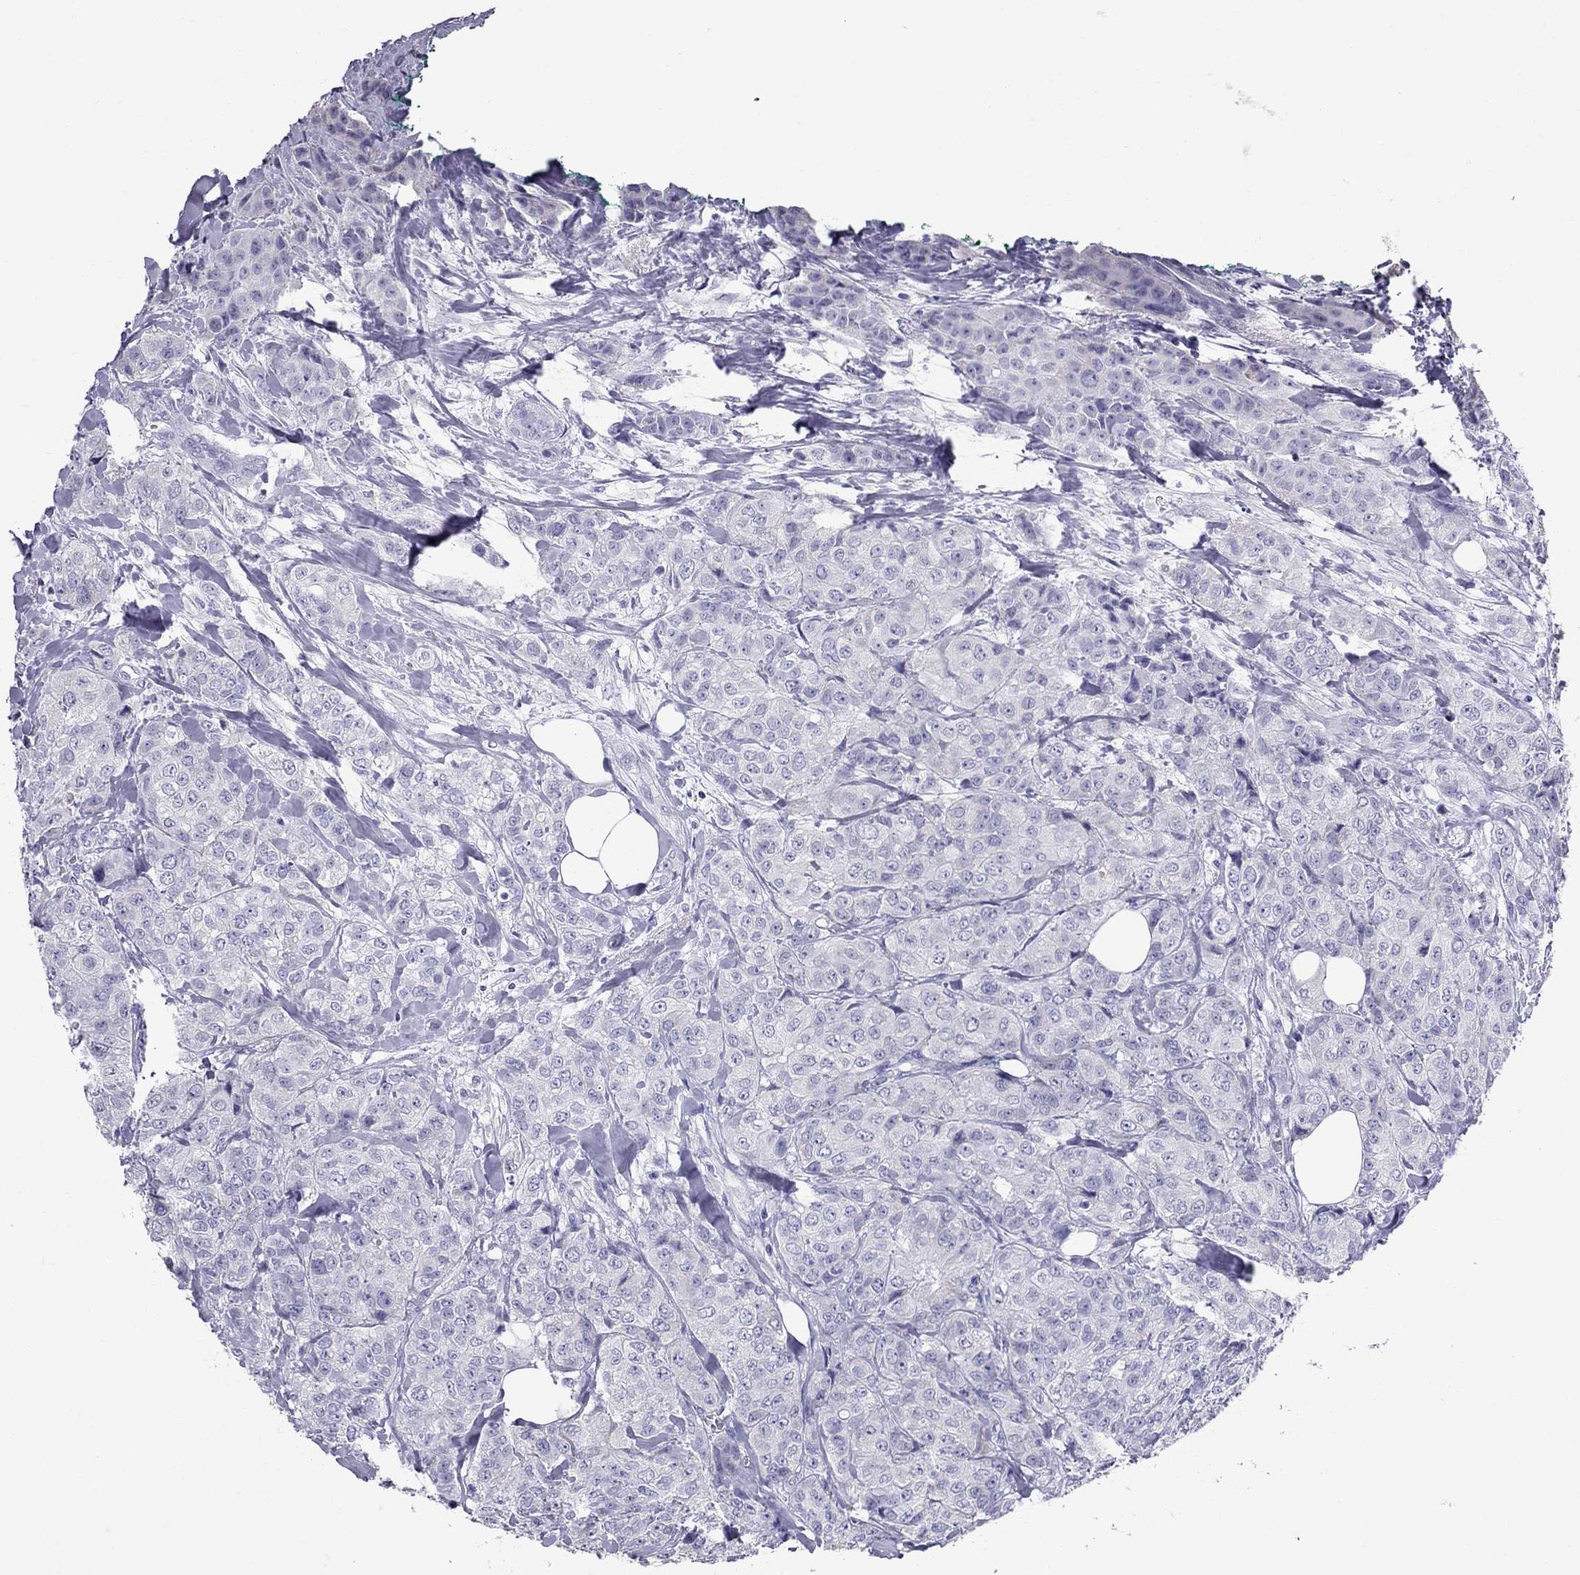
{"staining": {"intensity": "negative", "quantity": "none", "location": "none"}, "tissue": "breast cancer", "cell_type": "Tumor cells", "image_type": "cancer", "snomed": [{"axis": "morphology", "description": "Duct carcinoma"}, {"axis": "topography", "description": "Breast"}], "caption": "High power microscopy histopathology image of an immunohistochemistry (IHC) micrograph of breast cancer, revealing no significant staining in tumor cells.", "gene": "TTLL13", "patient": {"sex": "female", "age": 43}}